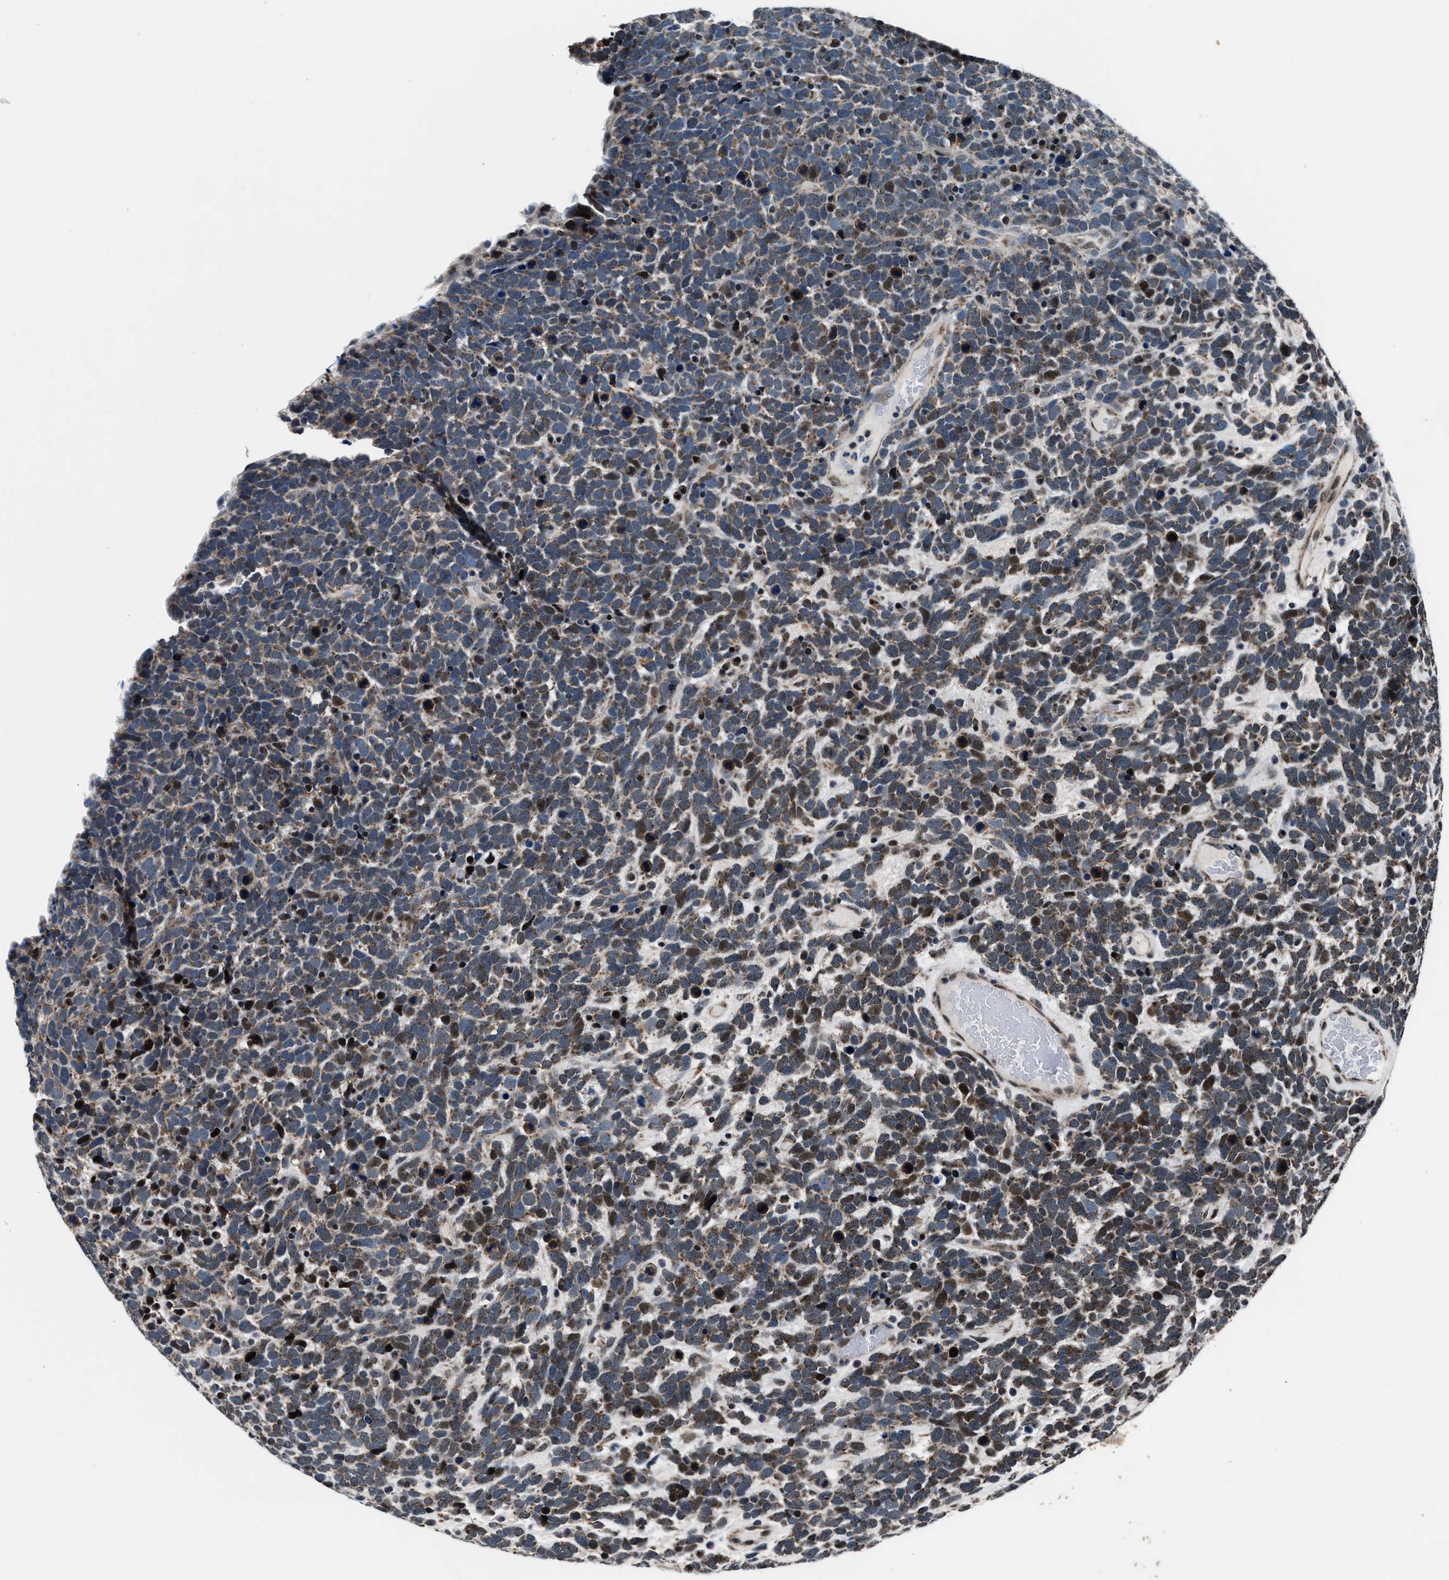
{"staining": {"intensity": "moderate", "quantity": "<25%", "location": "nuclear"}, "tissue": "urothelial cancer", "cell_type": "Tumor cells", "image_type": "cancer", "snomed": [{"axis": "morphology", "description": "Urothelial carcinoma, High grade"}, {"axis": "topography", "description": "Urinary bladder"}], "caption": "IHC (DAB (3,3'-diaminobenzidine)) staining of human urothelial cancer exhibits moderate nuclear protein staining in approximately <25% of tumor cells. (DAB (3,3'-diaminobenzidine) IHC with brightfield microscopy, high magnification).", "gene": "PRRC2B", "patient": {"sex": "female", "age": 82}}